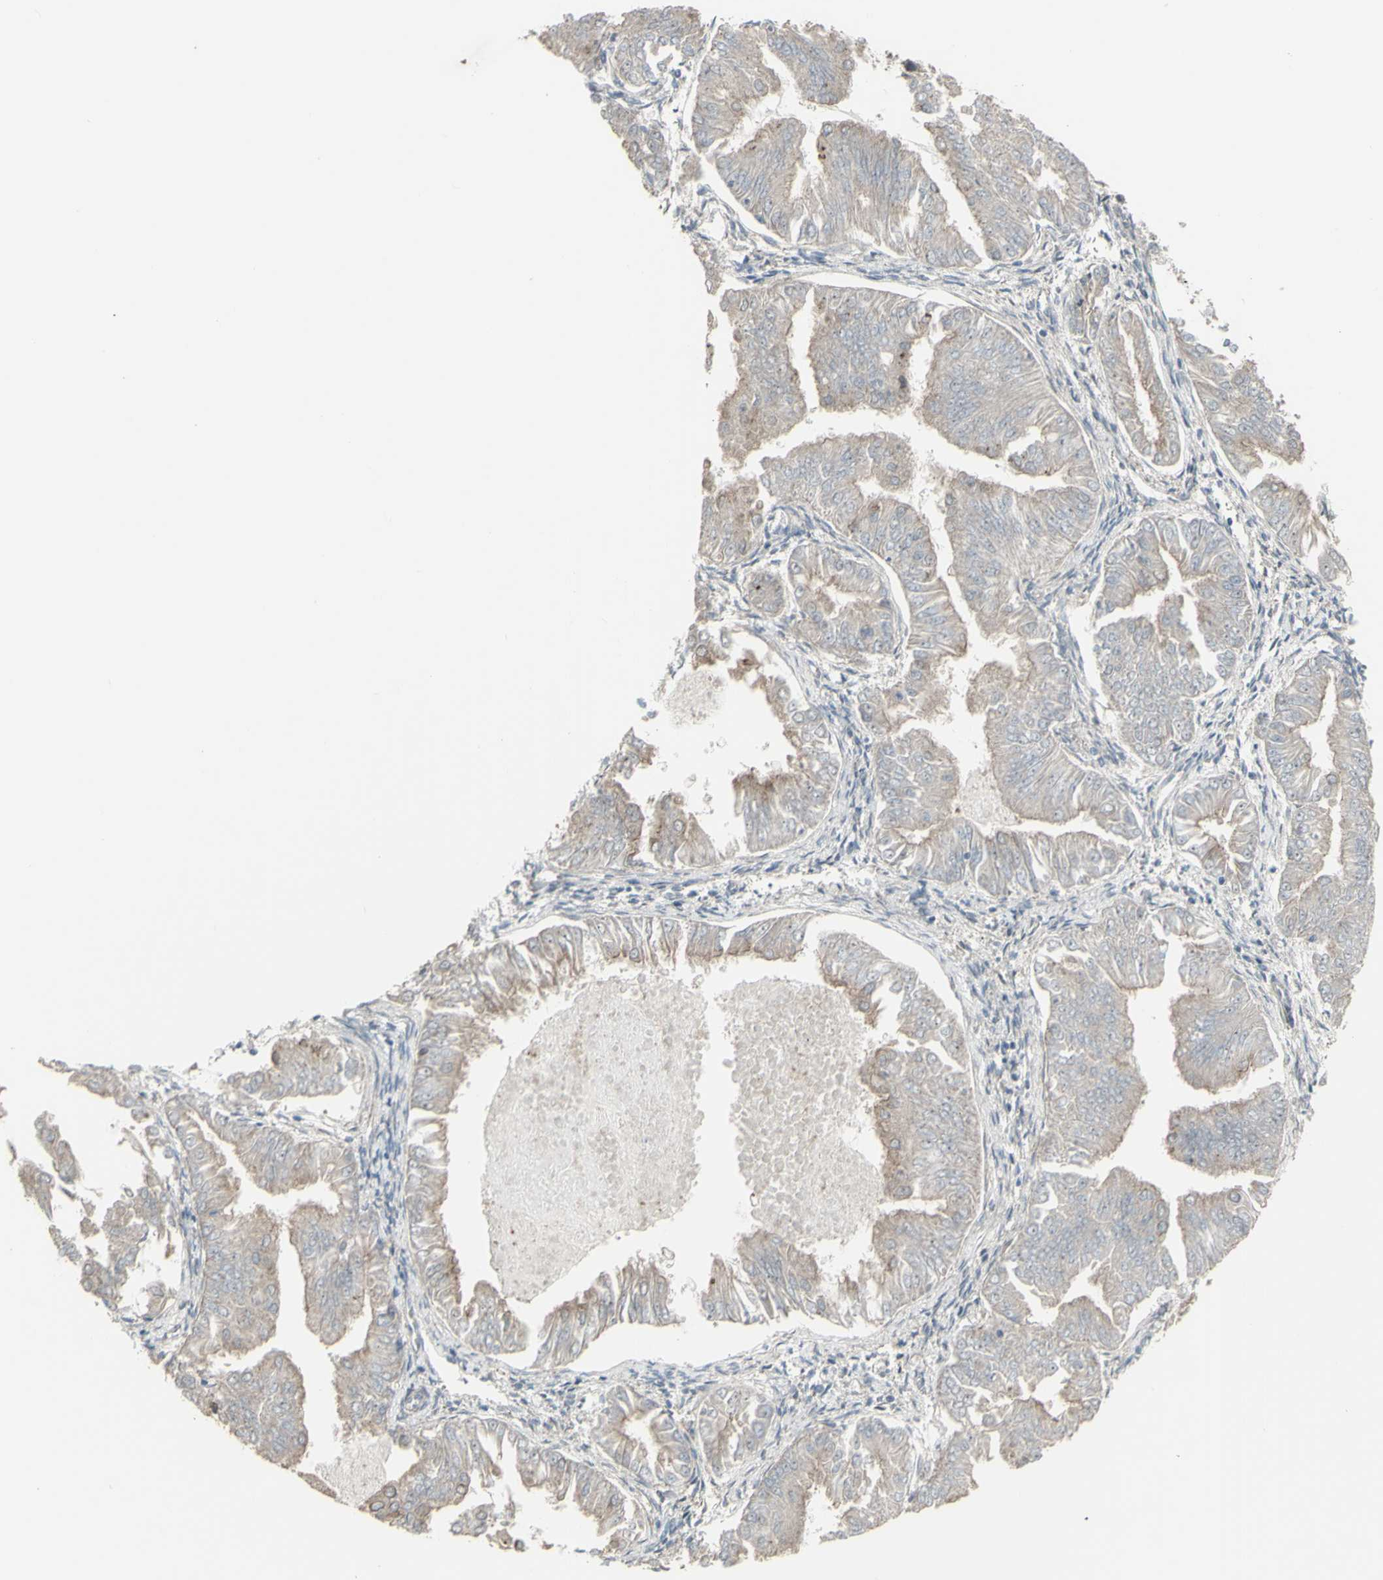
{"staining": {"intensity": "weak", "quantity": ">75%", "location": "cytoplasmic/membranous"}, "tissue": "endometrial cancer", "cell_type": "Tumor cells", "image_type": "cancer", "snomed": [{"axis": "morphology", "description": "Adenocarcinoma, NOS"}, {"axis": "topography", "description": "Endometrium"}], "caption": "IHC photomicrograph of neoplastic tissue: human endometrial adenocarcinoma stained using immunohistochemistry shows low levels of weak protein expression localized specifically in the cytoplasmic/membranous of tumor cells, appearing as a cytoplasmic/membranous brown color.", "gene": "GRAMD1B", "patient": {"sex": "female", "age": 53}}